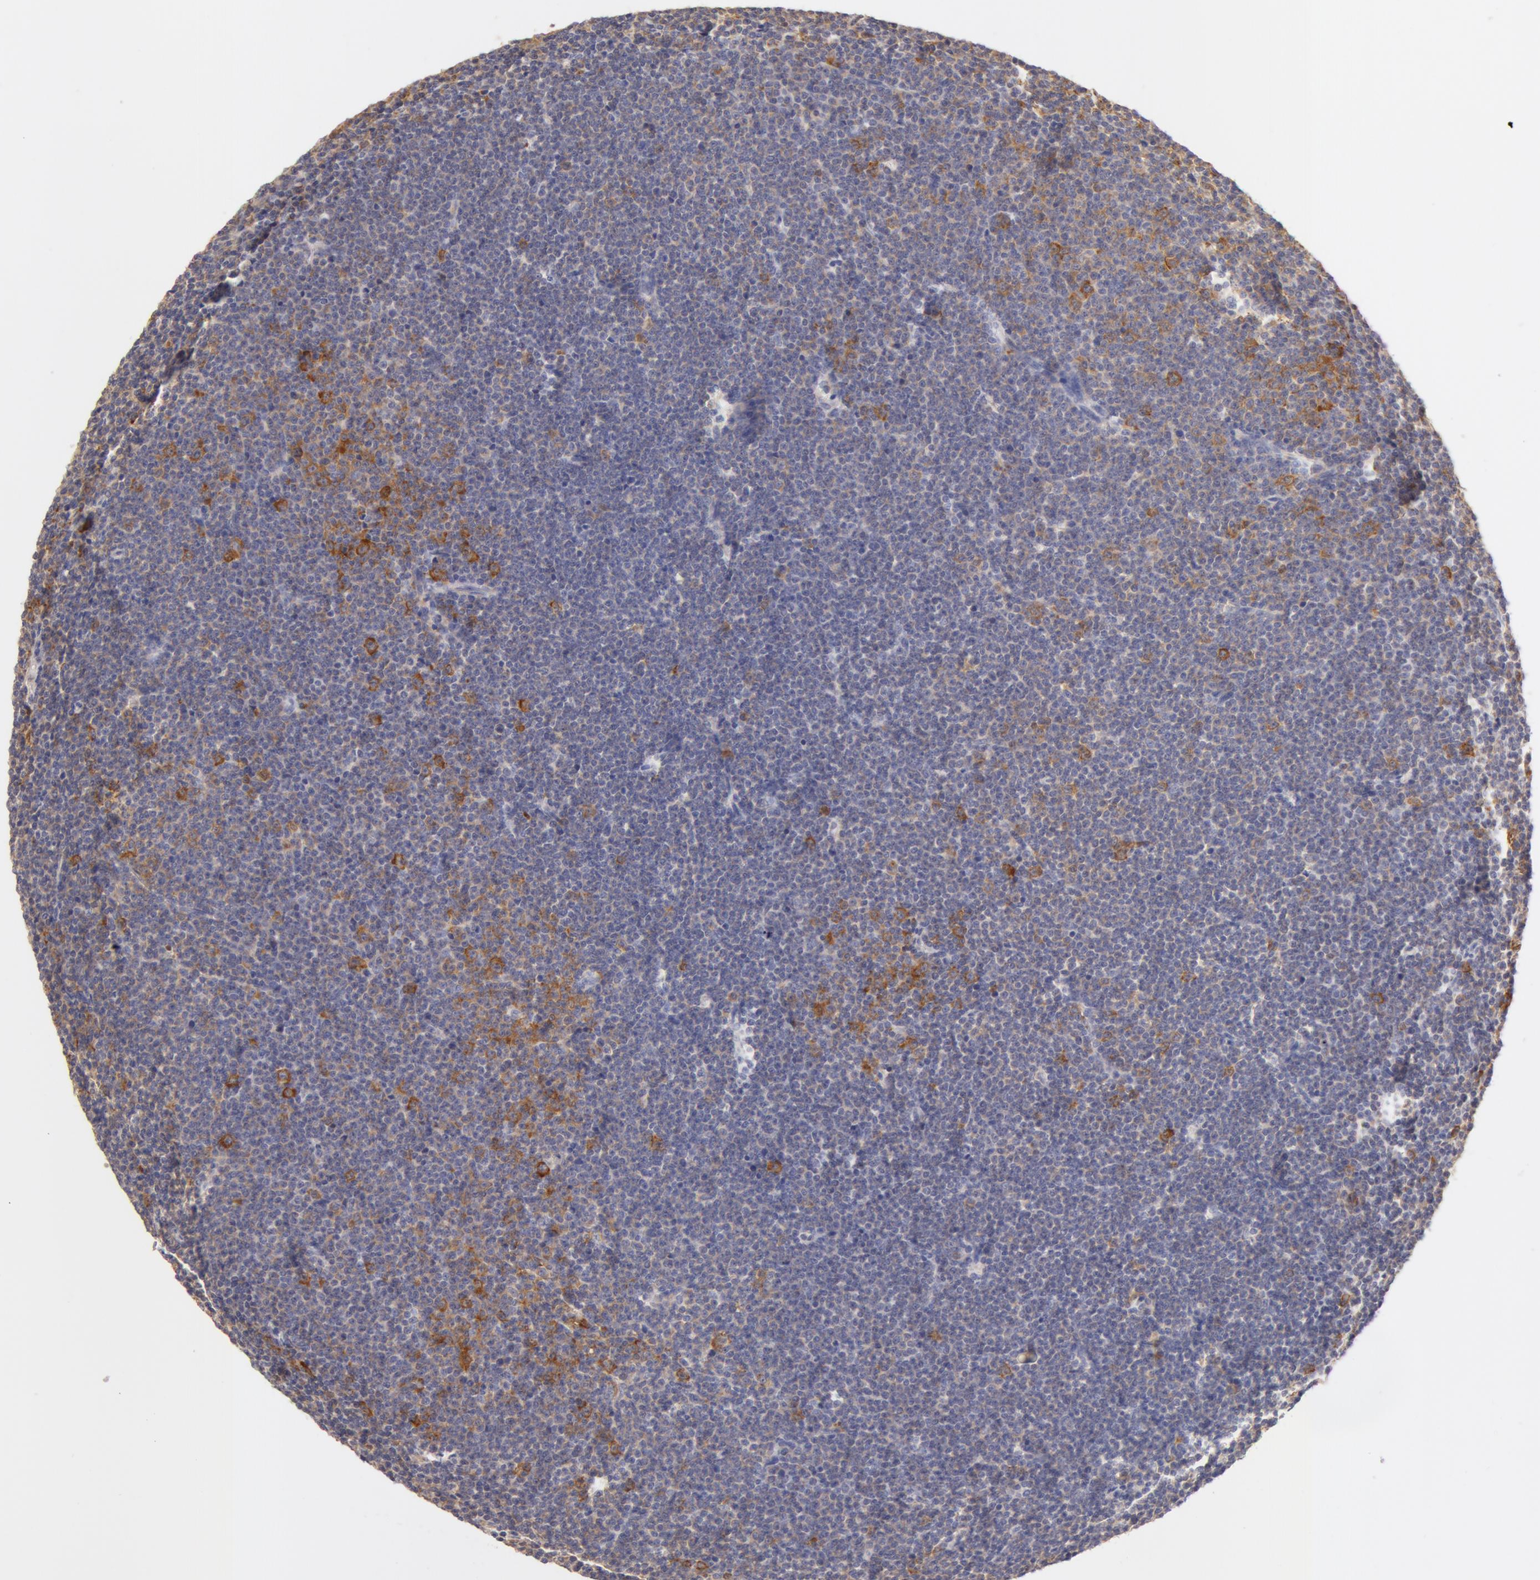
{"staining": {"intensity": "moderate", "quantity": "<25%", "location": "cytoplasmic/membranous"}, "tissue": "lymphoma", "cell_type": "Tumor cells", "image_type": "cancer", "snomed": [{"axis": "morphology", "description": "Malignant lymphoma, non-Hodgkin's type, Low grade"}, {"axis": "topography", "description": "Lymph node"}], "caption": "Lymphoma stained with a protein marker shows moderate staining in tumor cells.", "gene": "DDX3Y", "patient": {"sex": "female", "age": 69}}